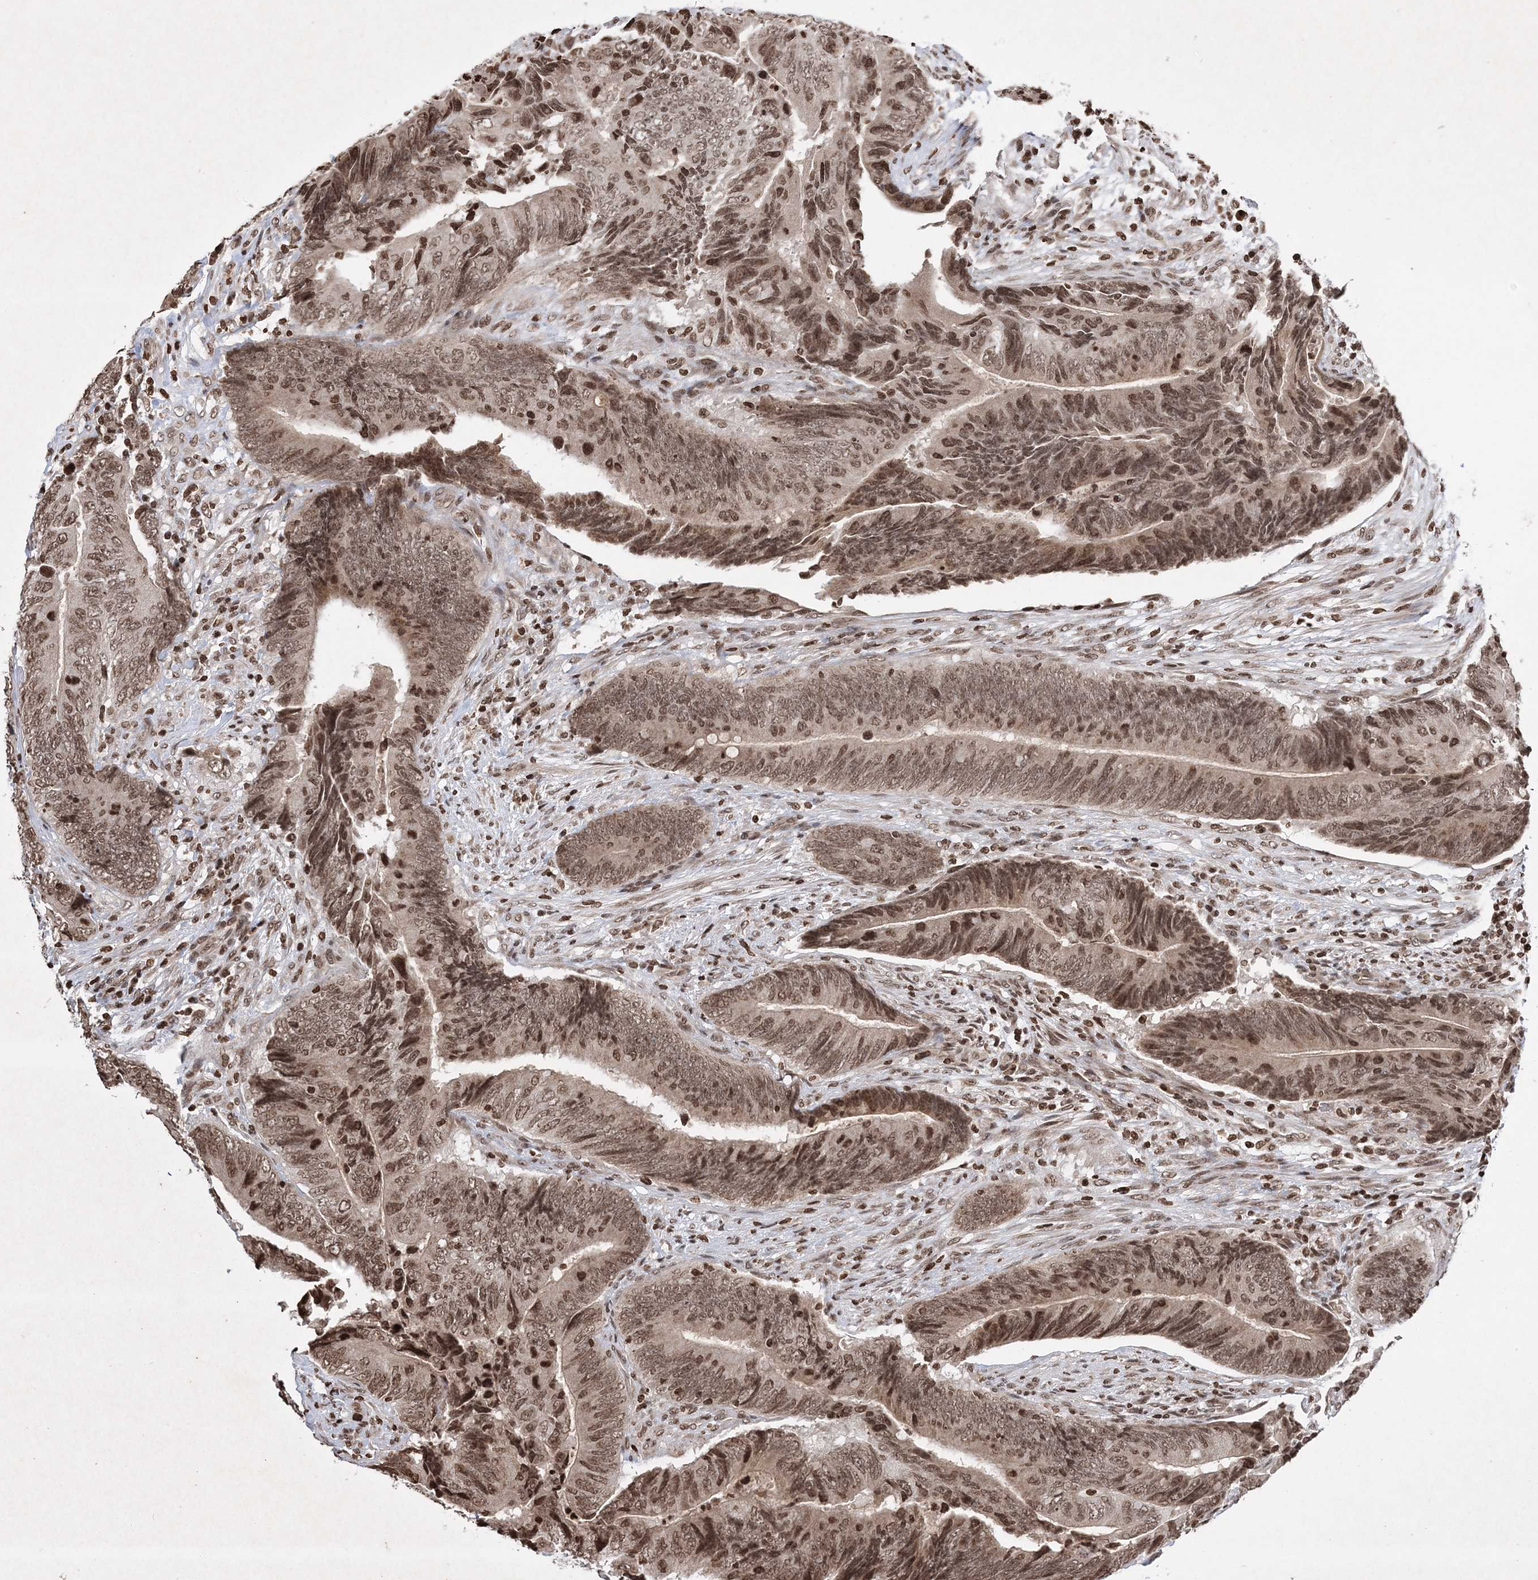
{"staining": {"intensity": "moderate", "quantity": ">75%", "location": "nuclear"}, "tissue": "colorectal cancer", "cell_type": "Tumor cells", "image_type": "cancer", "snomed": [{"axis": "morphology", "description": "Normal tissue, NOS"}, {"axis": "morphology", "description": "Adenocarcinoma, NOS"}, {"axis": "topography", "description": "Colon"}], "caption": "The image exhibits staining of colorectal adenocarcinoma, revealing moderate nuclear protein expression (brown color) within tumor cells.", "gene": "NEDD9", "patient": {"sex": "male", "age": 56}}